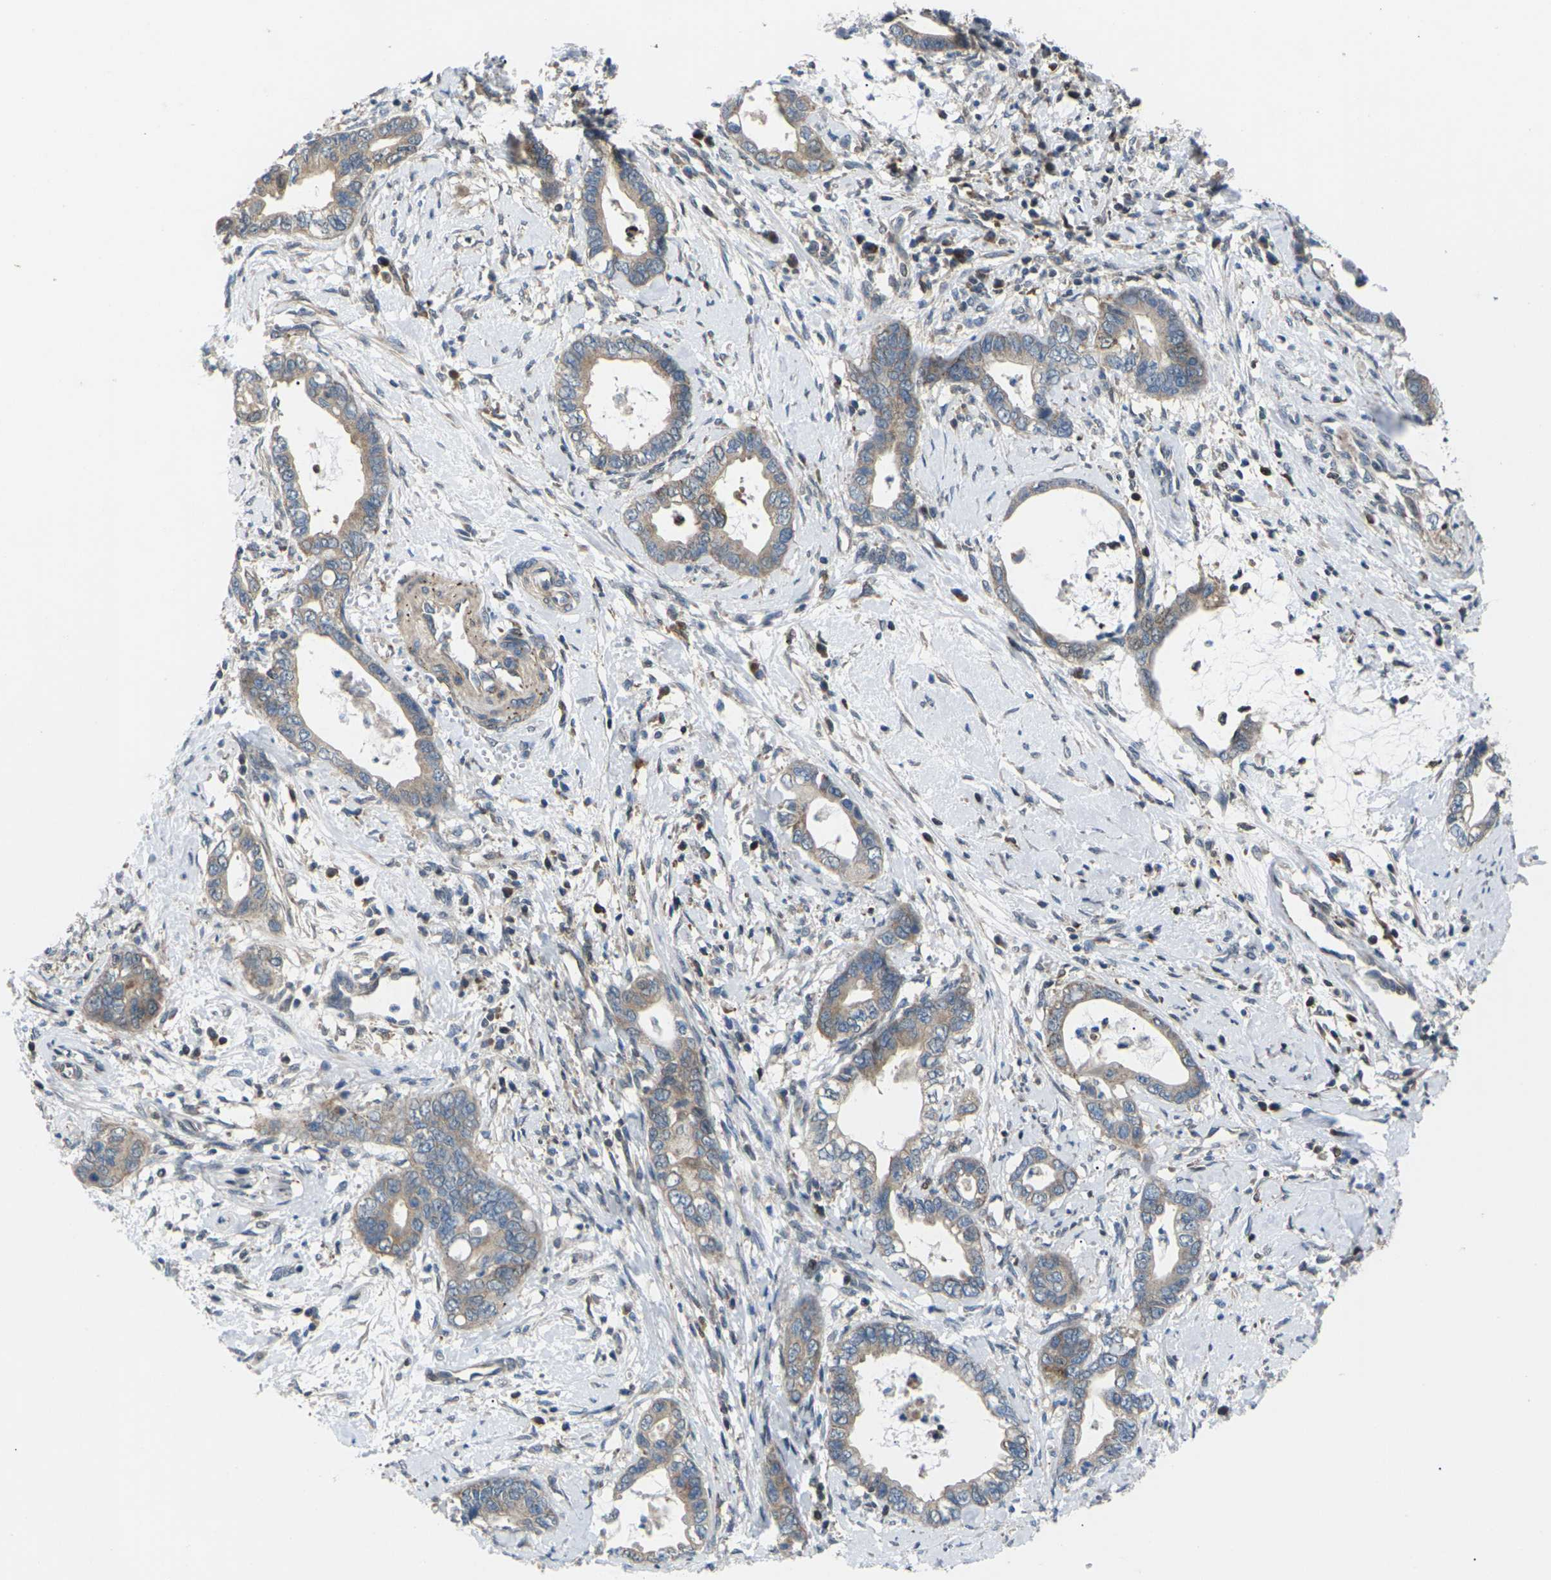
{"staining": {"intensity": "moderate", "quantity": ">75%", "location": "cytoplasmic/membranous"}, "tissue": "cervical cancer", "cell_type": "Tumor cells", "image_type": "cancer", "snomed": [{"axis": "morphology", "description": "Adenocarcinoma, NOS"}, {"axis": "topography", "description": "Cervix"}], "caption": "Adenocarcinoma (cervical) was stained to show a protein in brown. There is medium levels of moderate cytoplasmic/membranous positivity in about >75% of tumor cells.", "gene": "RPS6KA3", "patient": {"sex": "female", "age": 44}}